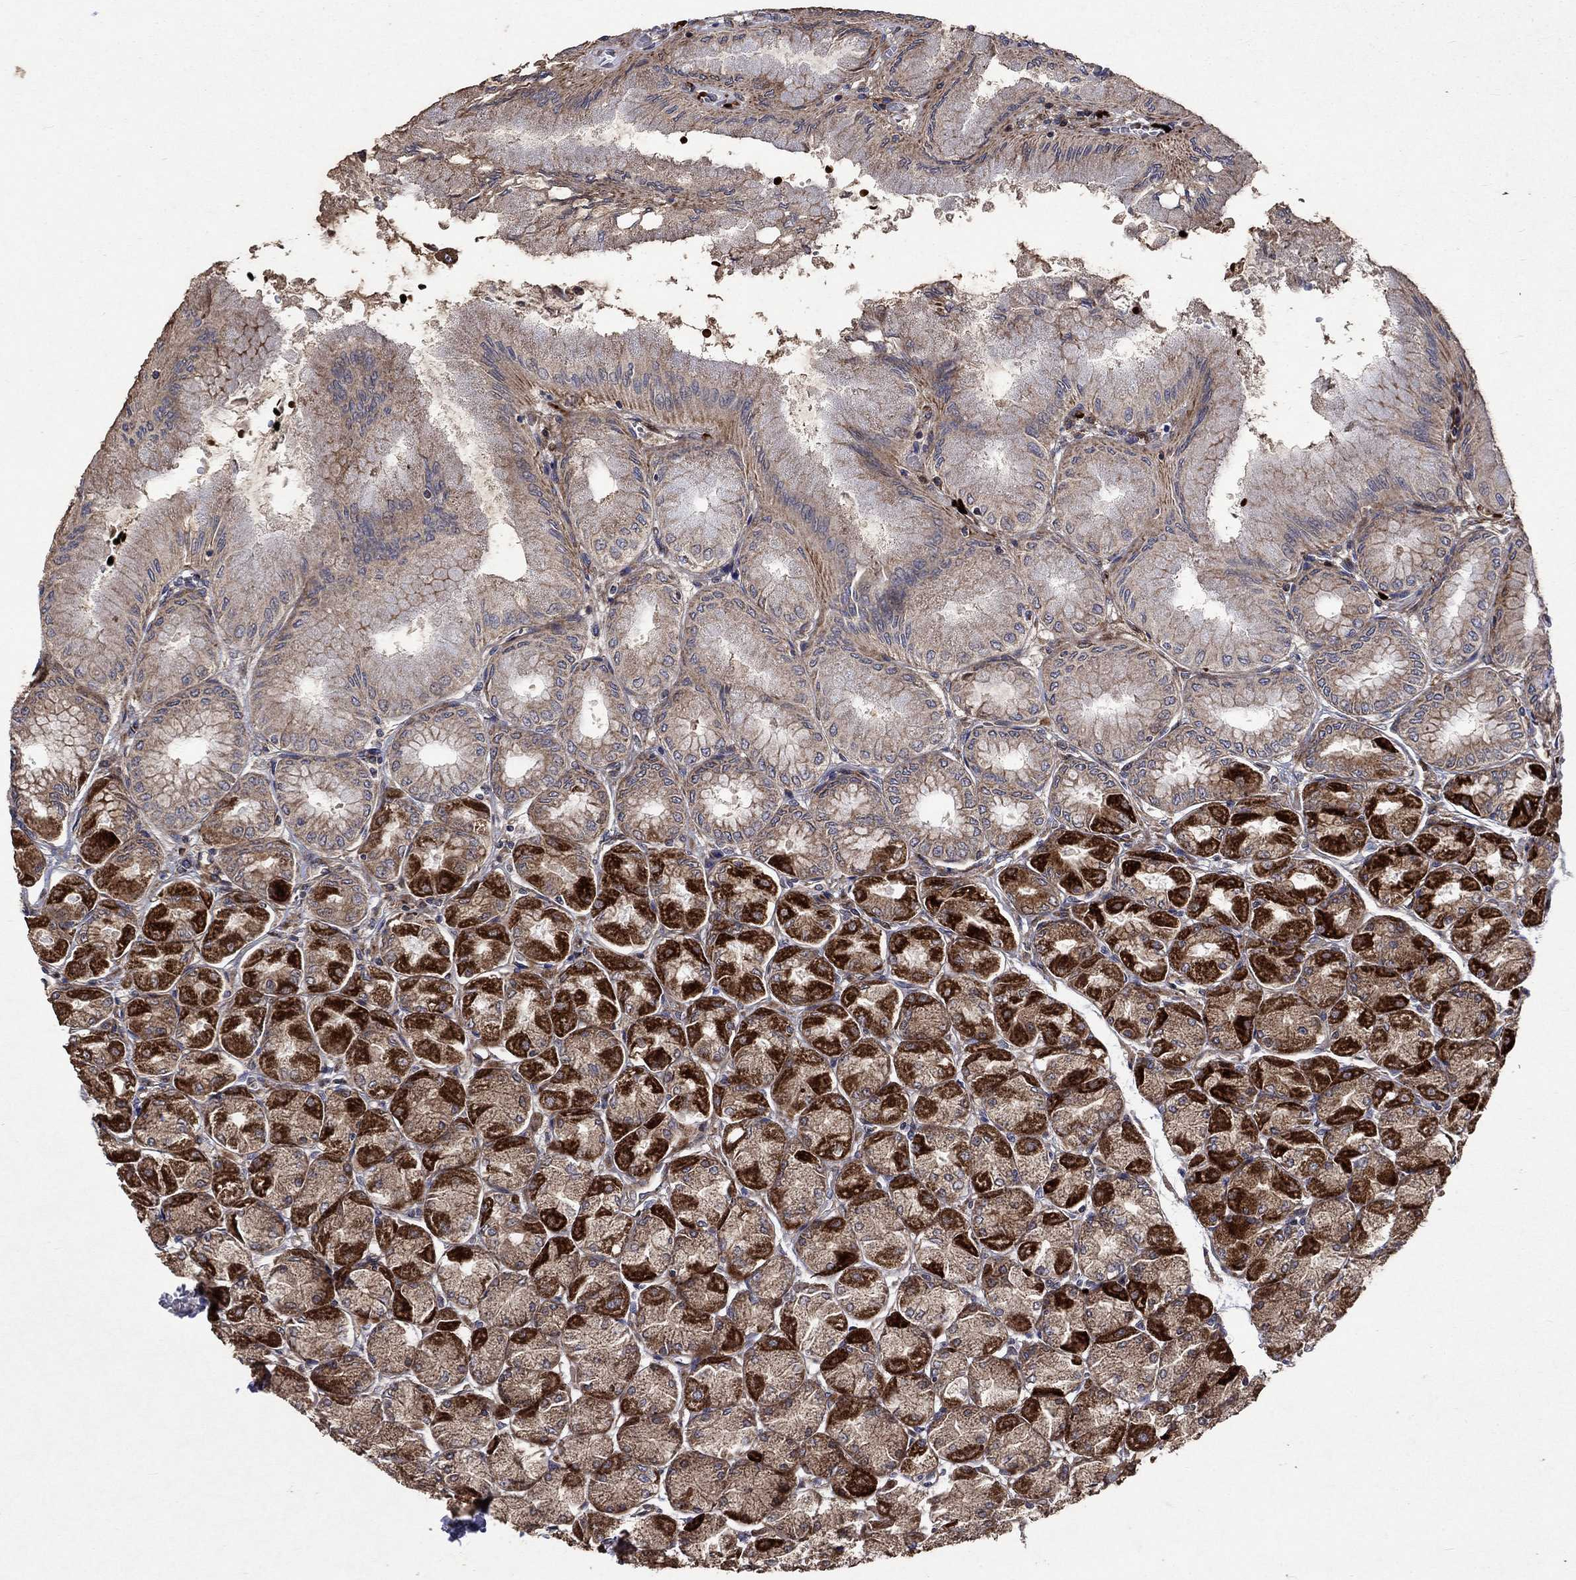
{"staining": {"intensity": "strong", "quantity": "<25%", "location": "cytoplasmic/membranous"}, "tissue": "stomach", "cell_type": "Glandular cells", "image_type": "normal", "snomed": [{"axis": "morphology", "description": "Normal tissue, NOS"}, {"axis": "topography", "description": "Stomach, upper"}], "caption": "Stomach stained with DAB immunohistochemistry reveals medium levels of strong cytoplasmic/membranous positivity in about <25% of glandular cells. Ihc stains the protein of interest in brown and the nuclei are stained blue.", "gene": "RPLP0", "patient": {"sex": "male", "age": 60}}